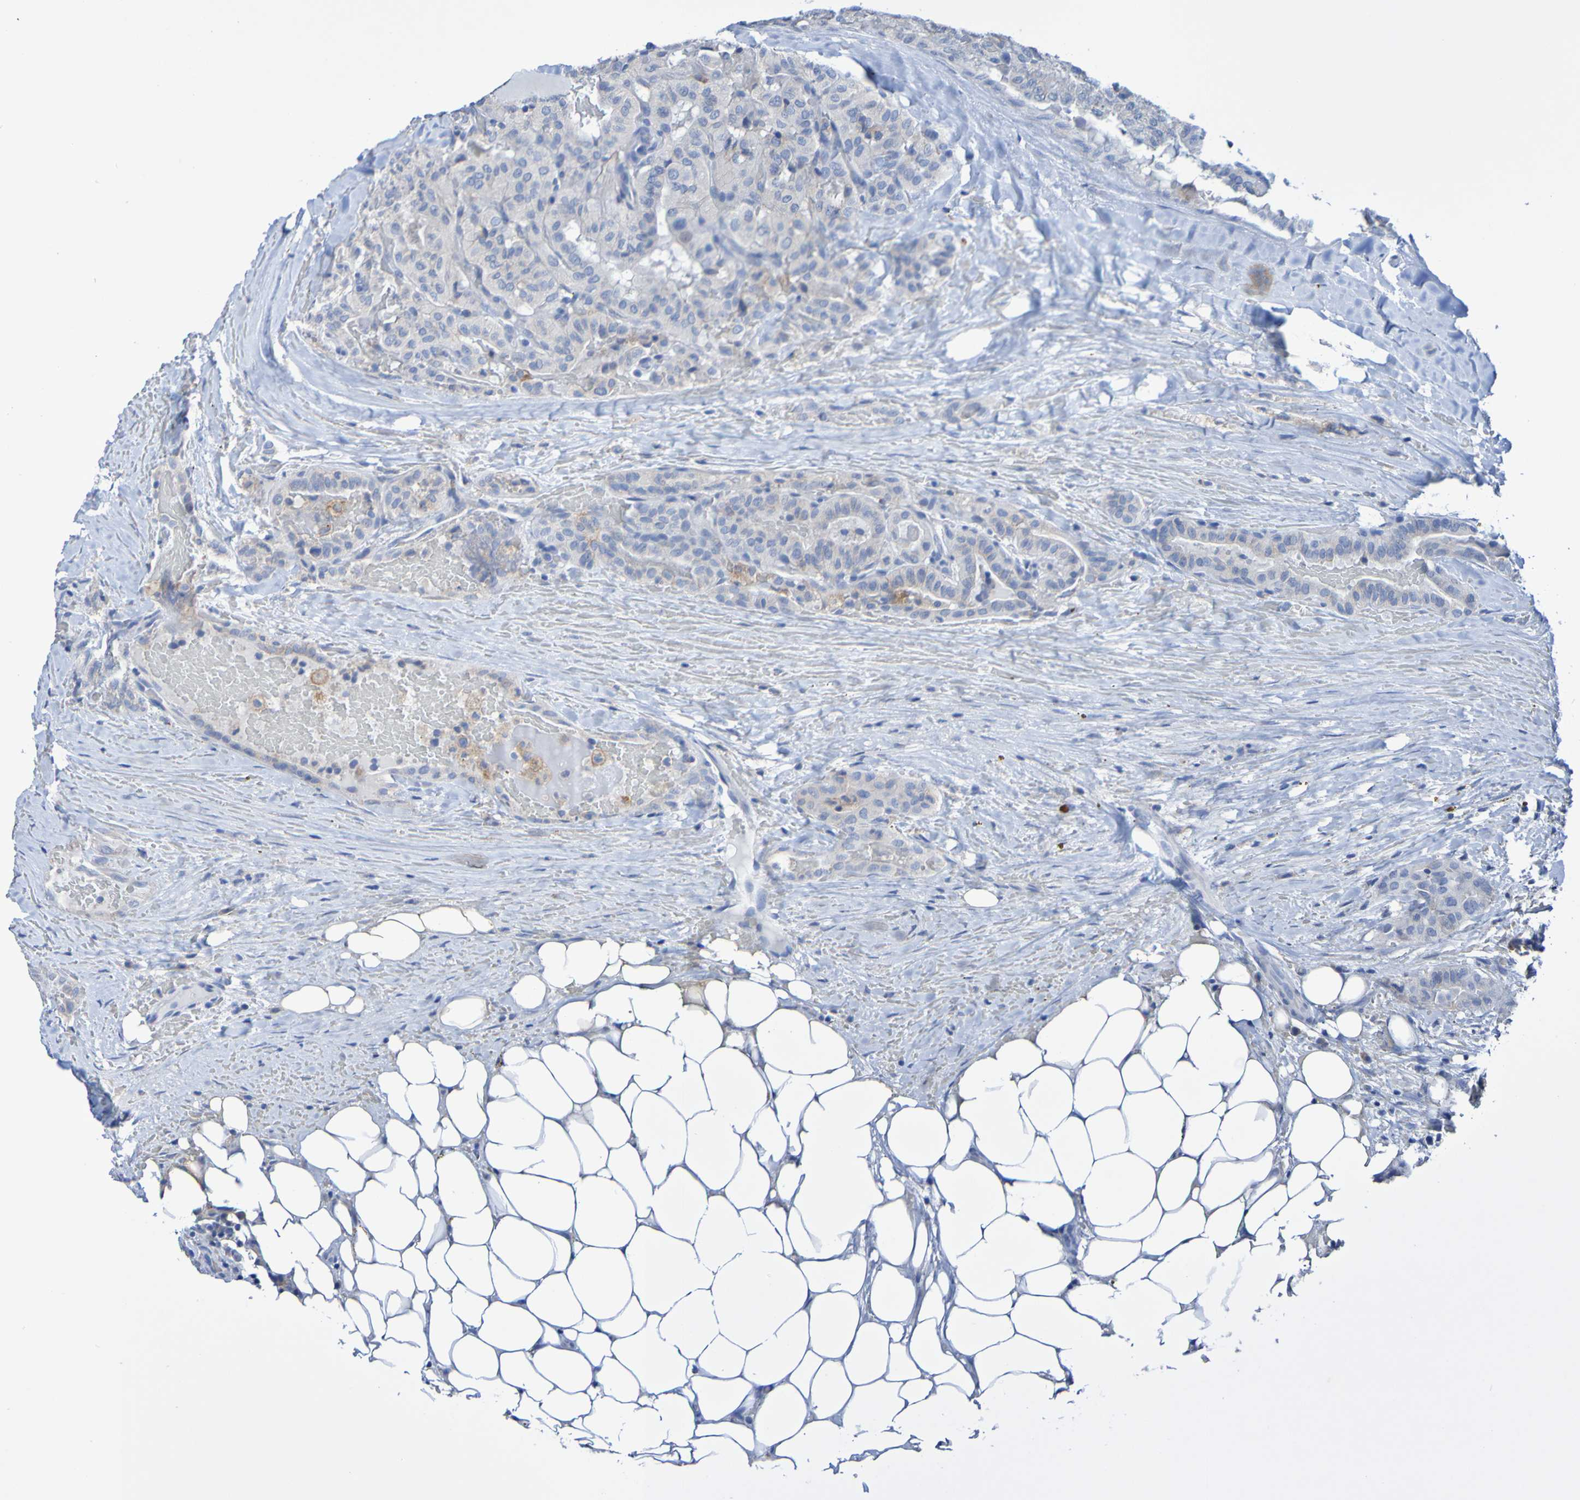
{"staining": {"intensity": "moderate", "quantity": "<25%", "location": "cytoplasmic/membranous"}, "tissue": "head and neck cancer", "cell_type": "Tumor cells", "image_type": "cancer", "snomed": [{"axis": "morphology", "description": "Squamous cell carcinoma, NOS"}, {"axis": "topography", "description": "Oral tissue"}, {"axis": "topography", "description": "Head-Neck"}], "caption": "Protein analysis of head and neck cancer (squamous cell carcinoma) tissue displays moderate cytoplasmic/membranous expression in about <25% of tumor cells. The staining was performed using DAB to visualize the protein expression in brown, while the nuclei were stained in blue with hematoxylin (Magnification: 20x).", "gene": "SLC3A2", "patient": {"sex": "female", "age": 50}}